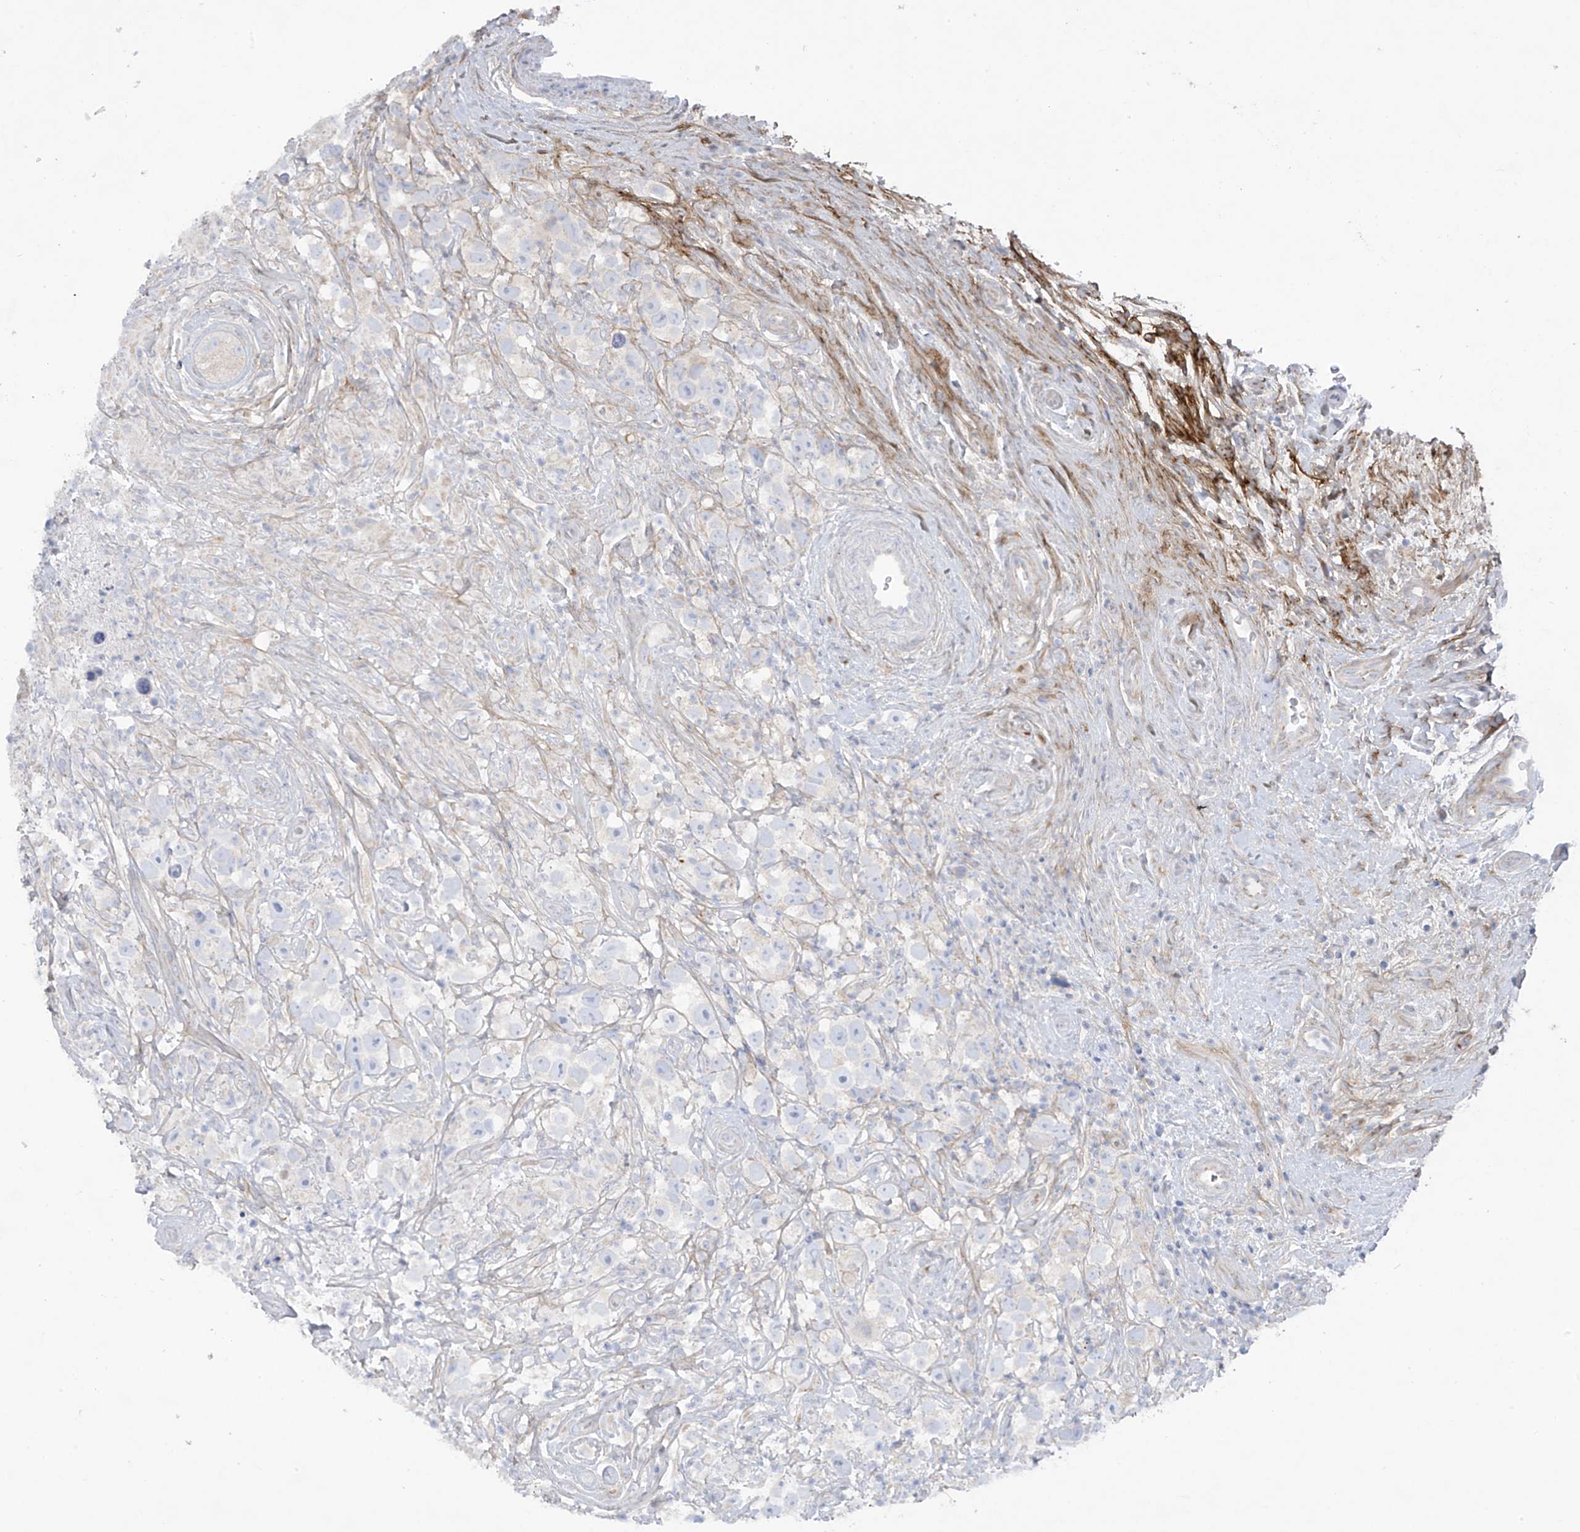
{"staining": {"intensity": "negative", "quantity": "none", "location": "none"}, "tissue": "testis cancer", "cell_type": "Tumor cells", "image_type": "cancer", "snomed": [{"axis": "morphology", "description": "Seminoma, NOS"}, {"axis": "topography", "description": "Testis"}], "caption": "Human testis cancer stained for a protein using immunohistochemistry (IHC) shows no positivity in tumor cells.", "gene": "TRMT2B", "patient": {"sex": "male", "age": 49}}